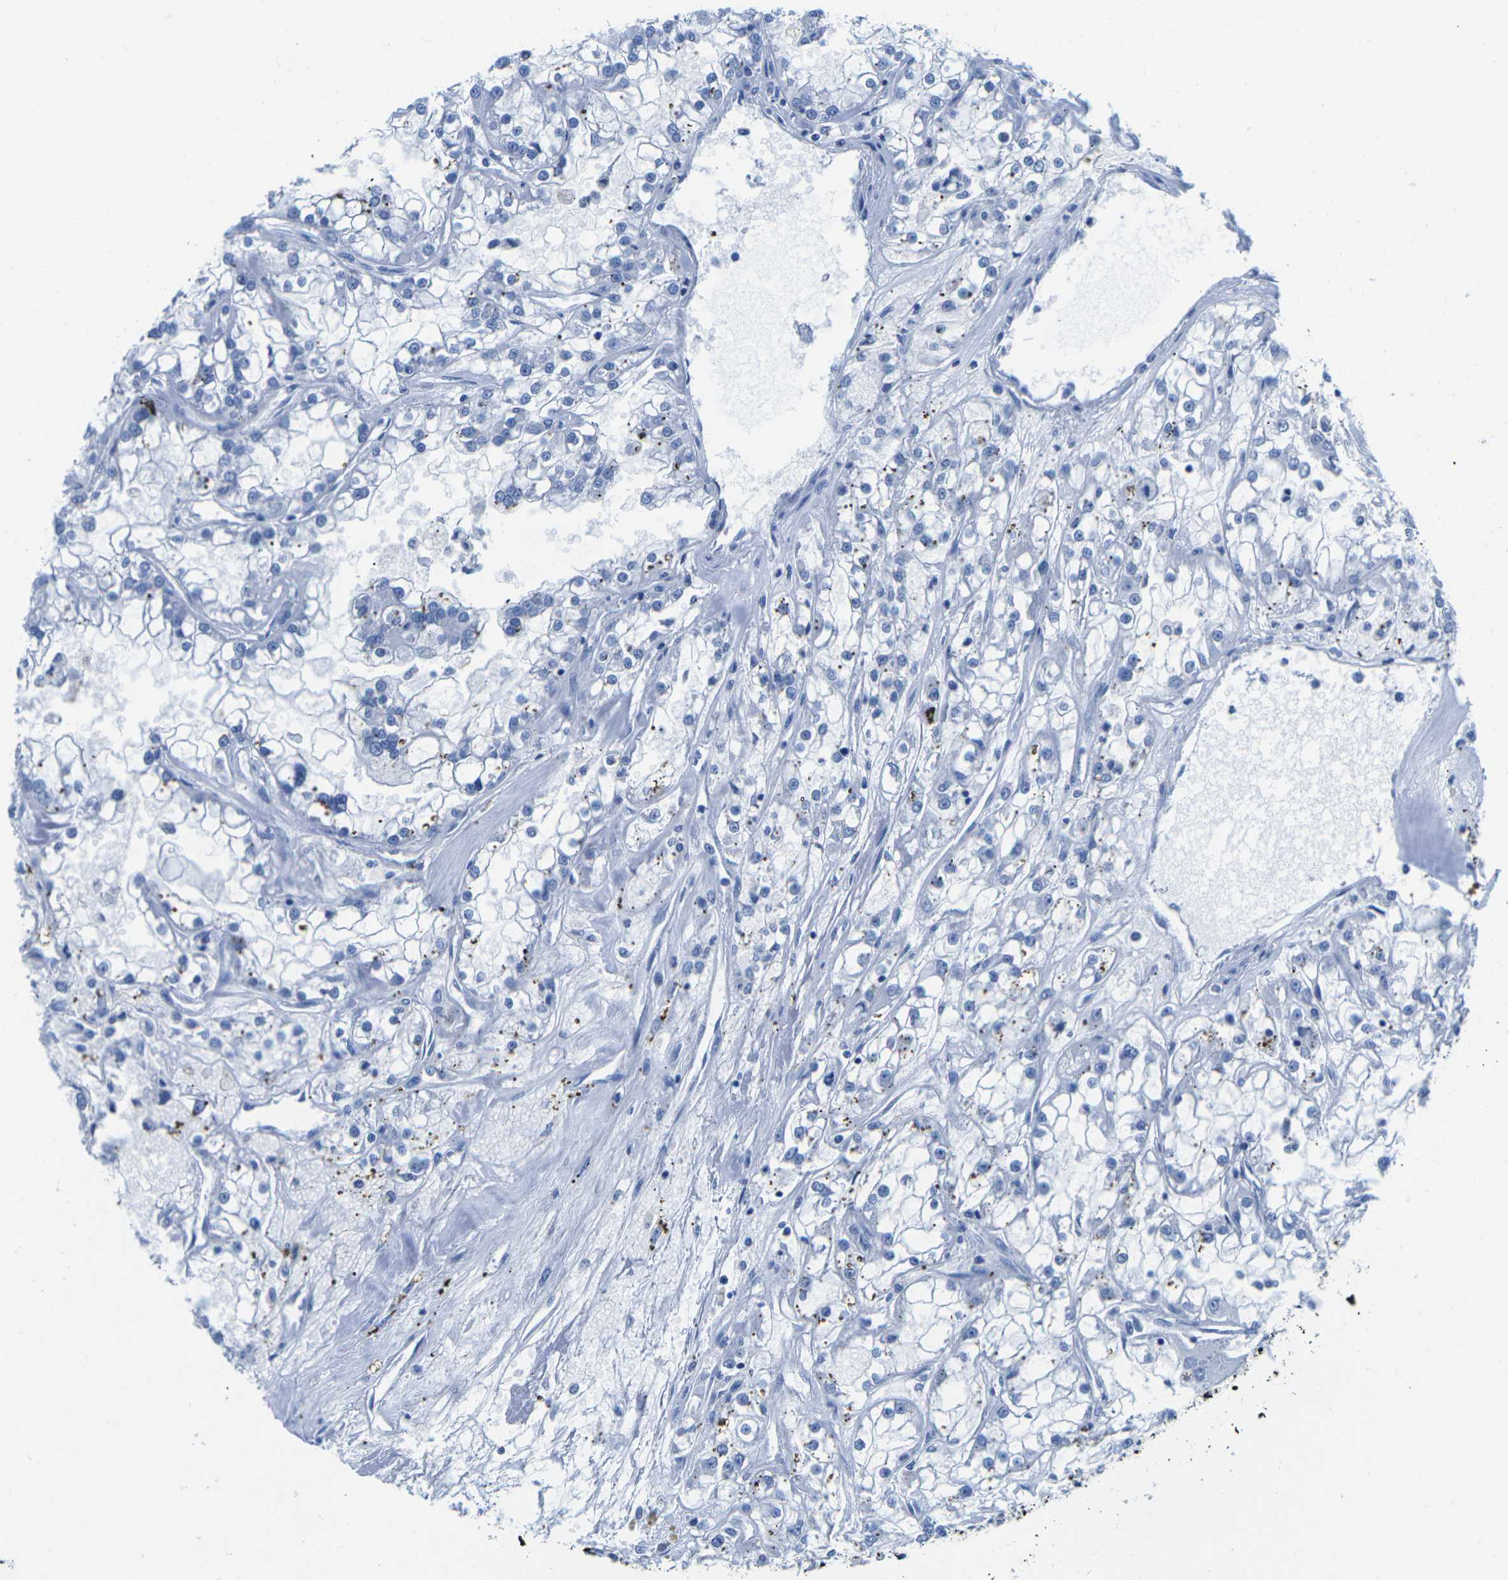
{"staining": {"intensity": "negative", "quantity": "none", "location": "none"}, "tissue": "renal cancer", "cell_type": "Tumor cells", "image_type": "cancer", "snomed": [{"axis": "morphology", "description": "Adenocarcinoma, NOS"}, {"axis": "topography", "description": "Kidney"}], "caption": "Immunohistochemistry of renal adenocarcinoma reveals no staining in tumor cells.", "gene": "CYP1A2", "patient": {"sex": "female", "age": 52}}